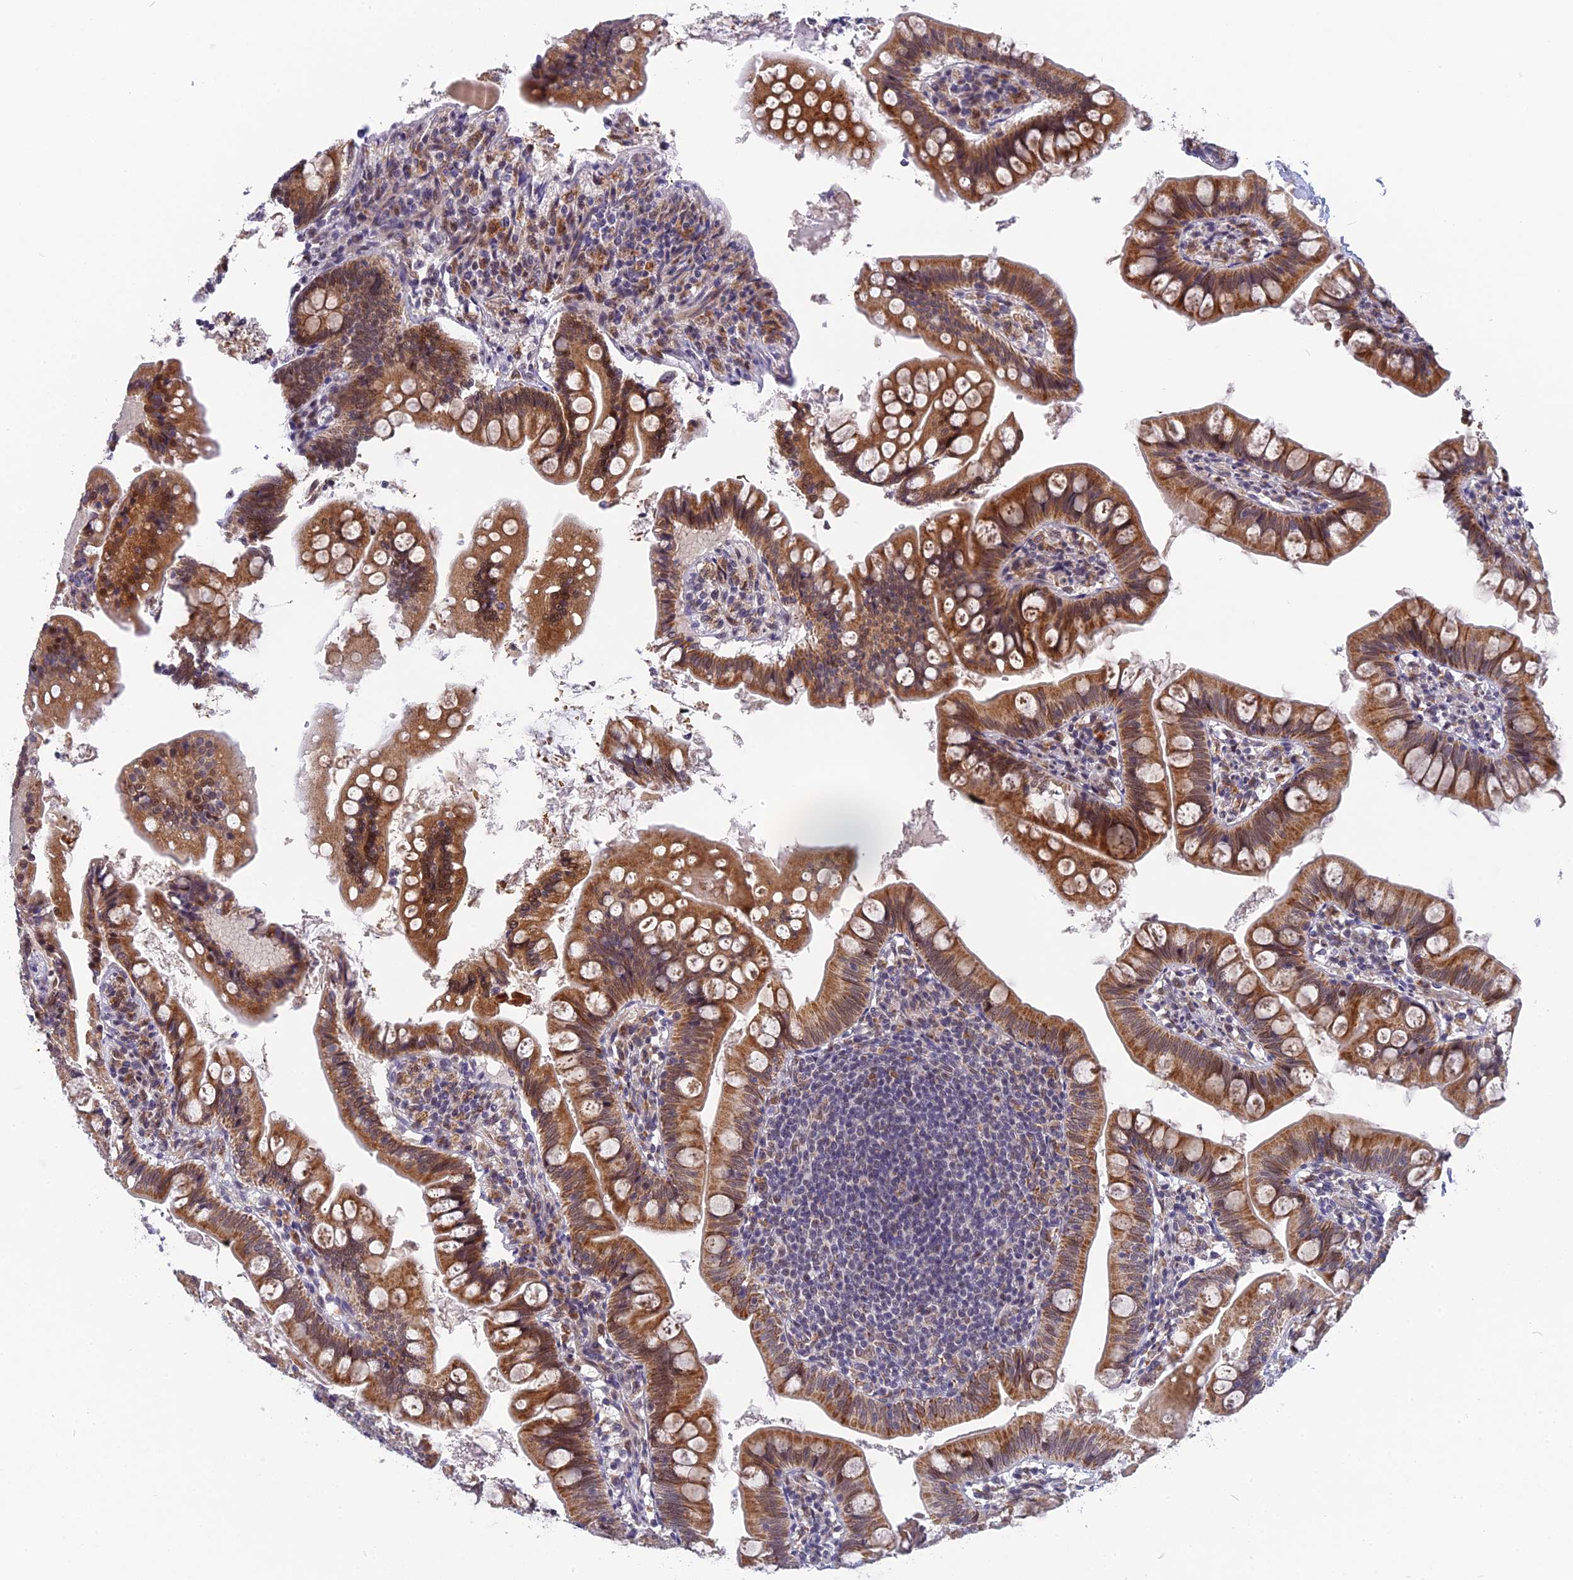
{"staining": {"intensity": "moderate", "quantity": ">75%", "location": "cytoplasmic/membranous"}, "tissue": "small intestine", "cell_type": "Glandular cells", "image_type": "normal", "snomed": [{"axis": "morphology", "description": "Normal tissue, NOS"}, {"axis": "topography", "description": "Small intestine"}], "caption": "Immunohistochemical staining of benign small intestine demonstrates medium levels of moderate cytoplasmic/membranous expression in approximately >75% of glandular cells.", "gene": "CMC1", "patient": {"sex": "male", "age": 7}}